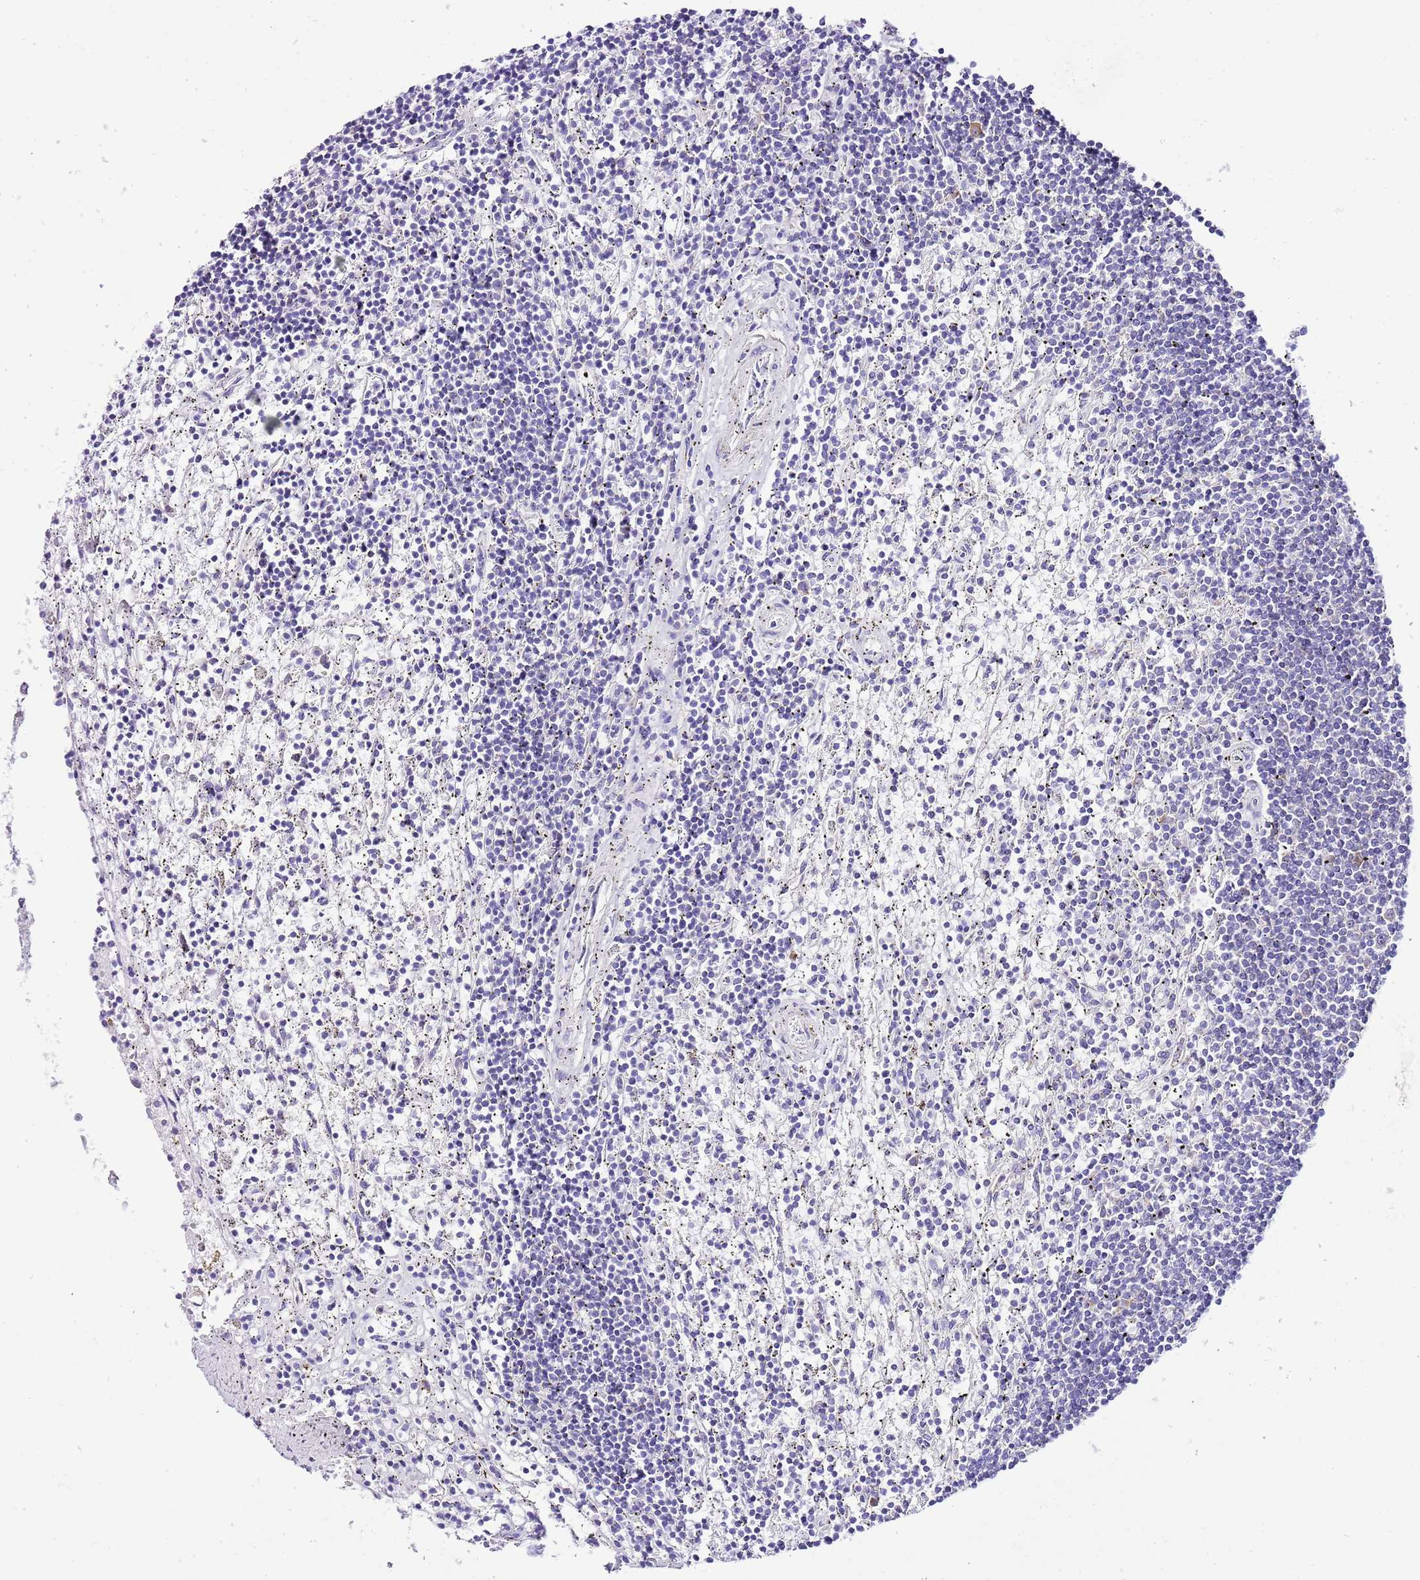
{"staining": {"intensity": "negative", "quantity": "none", "location": "none"}, "tissue": "lymphoma", "cell_type": "Tumor cells", "image_type": "cancer", "snomed": [{"axis": "morphology", "description": "Malignant lymphoma, non-Hodgkin's type, Low grade"}, {"axis": "topography", "description": "Spleen"}], "caption": "Immunohistochemistry of lymphoma displays no positivity in tumor cells. (DAB (3,3'-diaminobenzidine) IHC with hematoxylin counter stain).", "gene": "RPS10", "patient": {"sex": "male", "age": 76}}